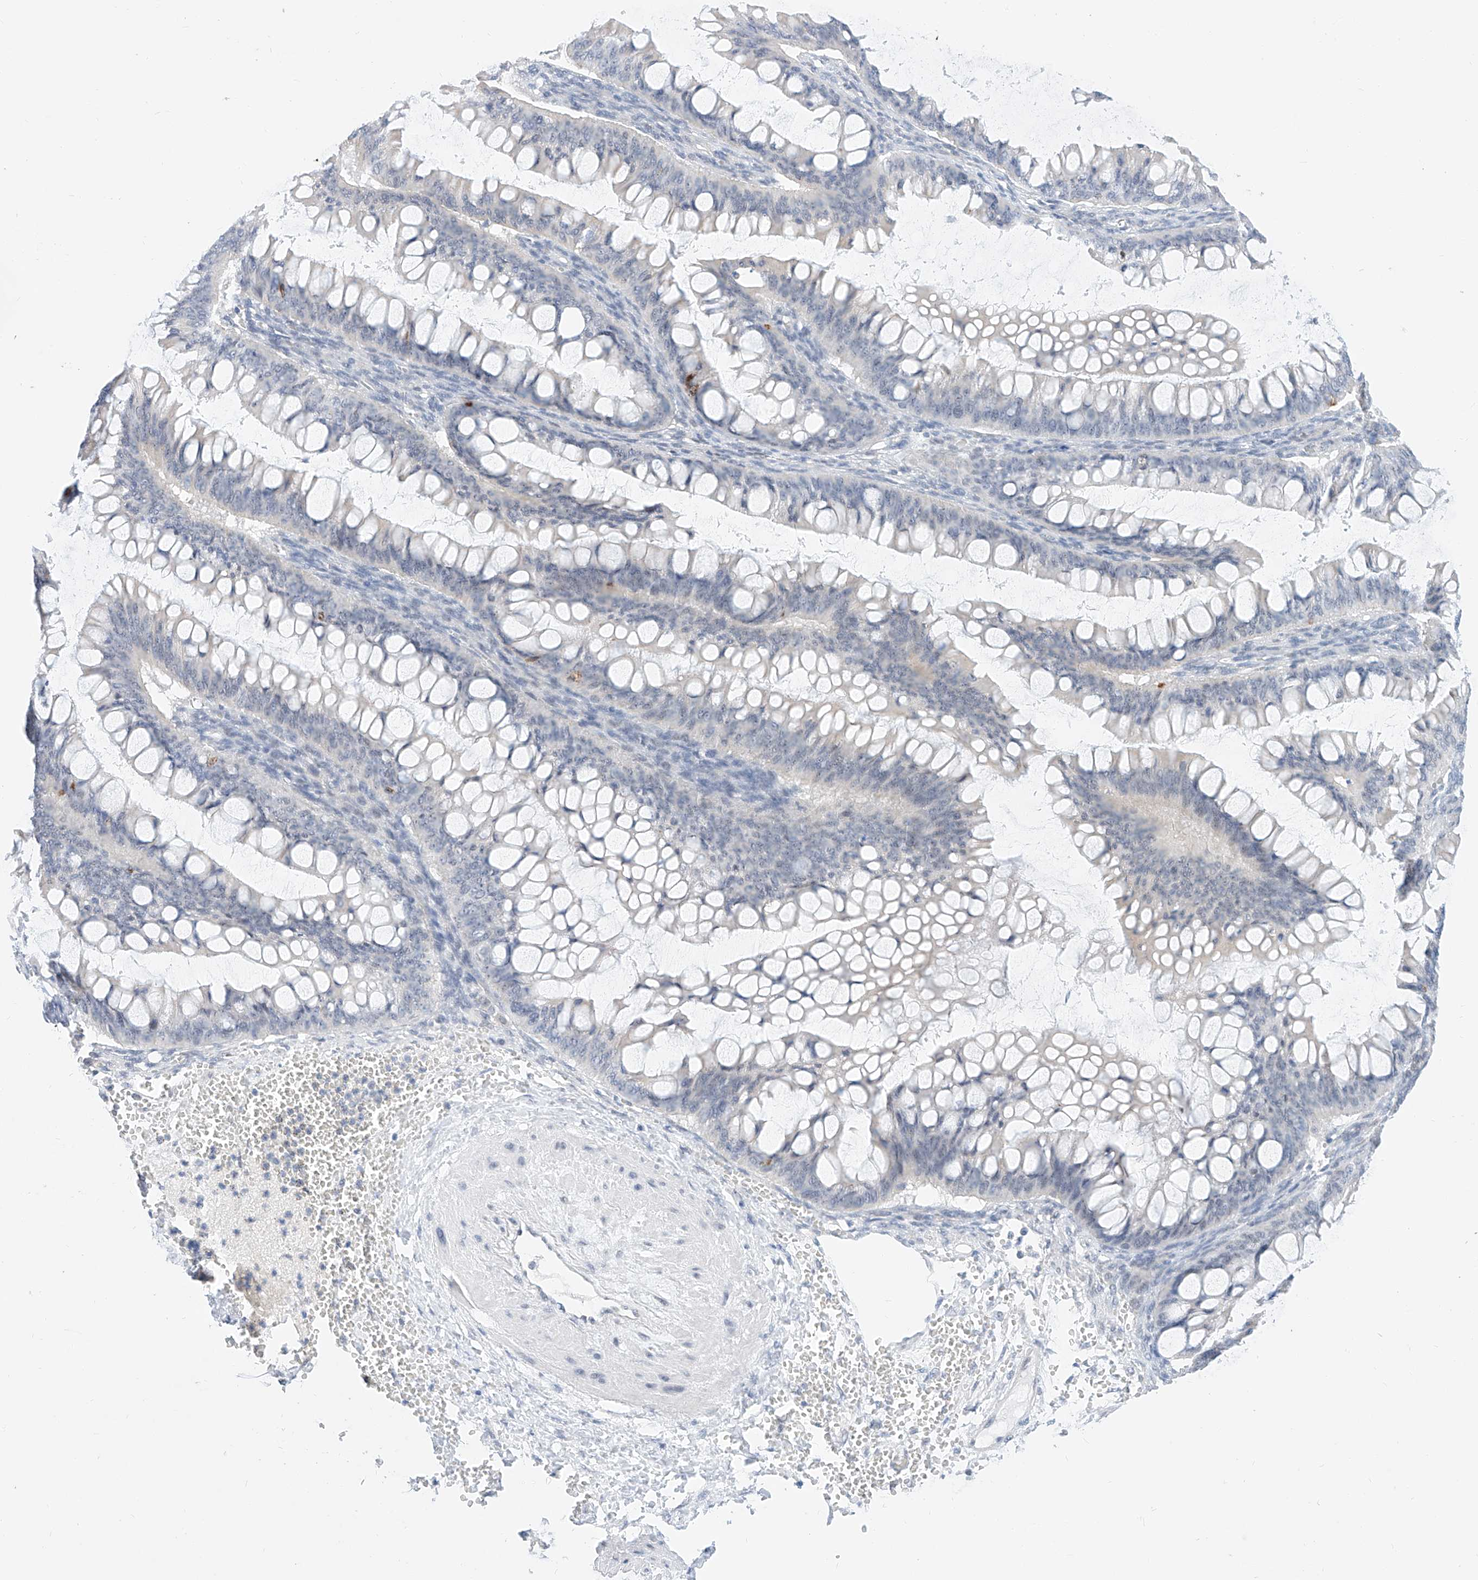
{"staining": {"intensity": "negative", "quantity": "none", "location": "none"}, "tissue": "ovarian cancer", "cell_type": "Tumor cells", "image_type": "cancer", "snomed": [{"axis": "morphology", "description": "Cystadenocarcinoma, mucinous, NOS"}, {"axis": "topography", "description": "Ovary"}], "caption": "Immunohistochemistry image of ovarian mucinous cystadenocarcinoma stained for a protein (brown), which demonstrates no positivity in tumor cells. (DAB immunohistochemistry visualized using brightfield microscopy, high magnification).", "gene": "KCNJ1", "patient": {"sex": "female", "age": 73}}